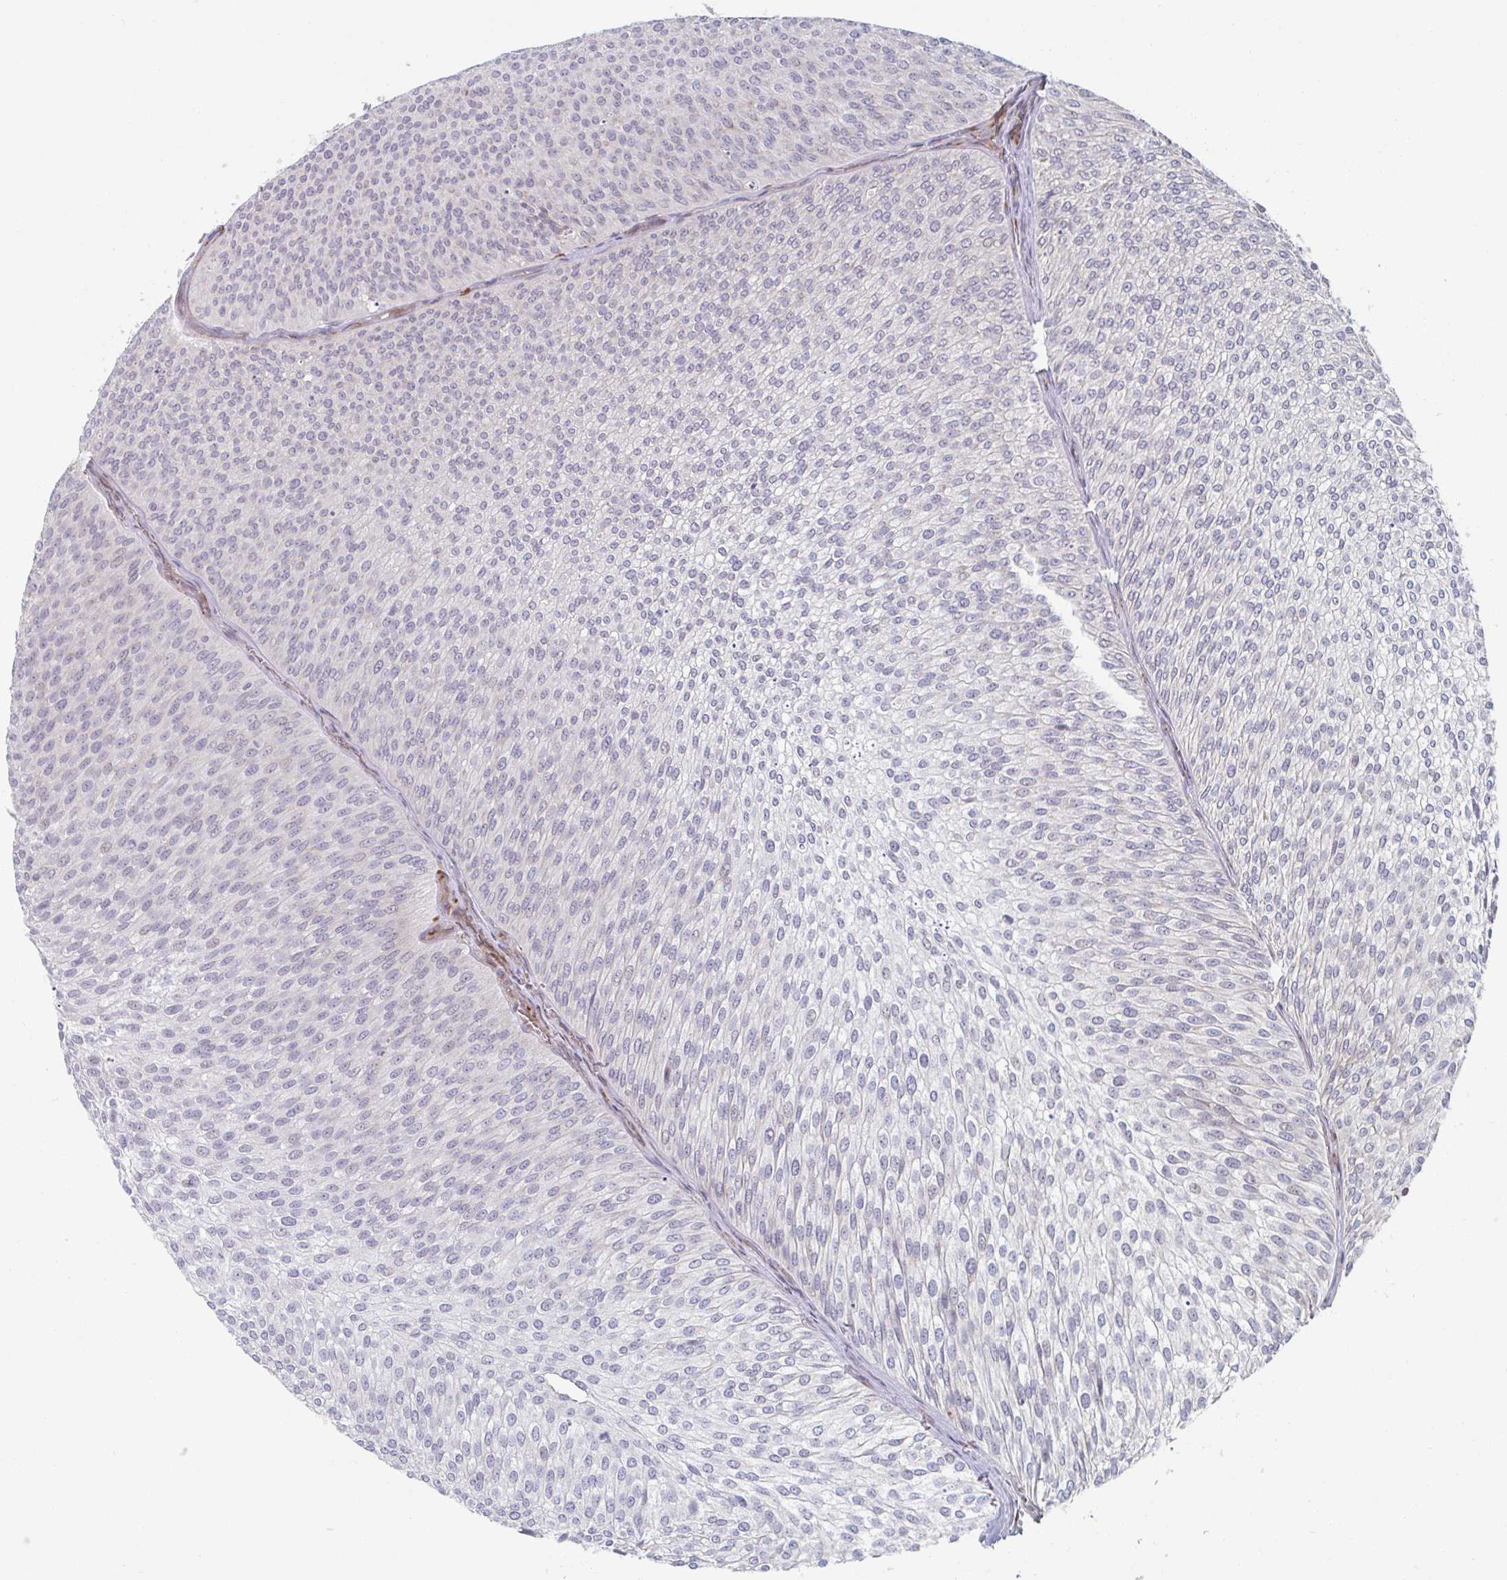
{"staining": {"intensity": "negative", "quantity": "none", "location": "none"}, "tissue": "urothelial cancer", "cell_type": "Tumor cells", "image_type": "cancer", "snomed": [{"axis": "morphology", "description": "Urothelial carcinoma, Low grade"}, {"axis": "topography", "description": "Urinary bladder"}], "caption": "Photomicrograph shows no protein positivity in tumor cells of low-grade urothelial carcinoma tissue.", "gene": "TRAPPC10", "patient": {"sex": "male", "age": 91}}